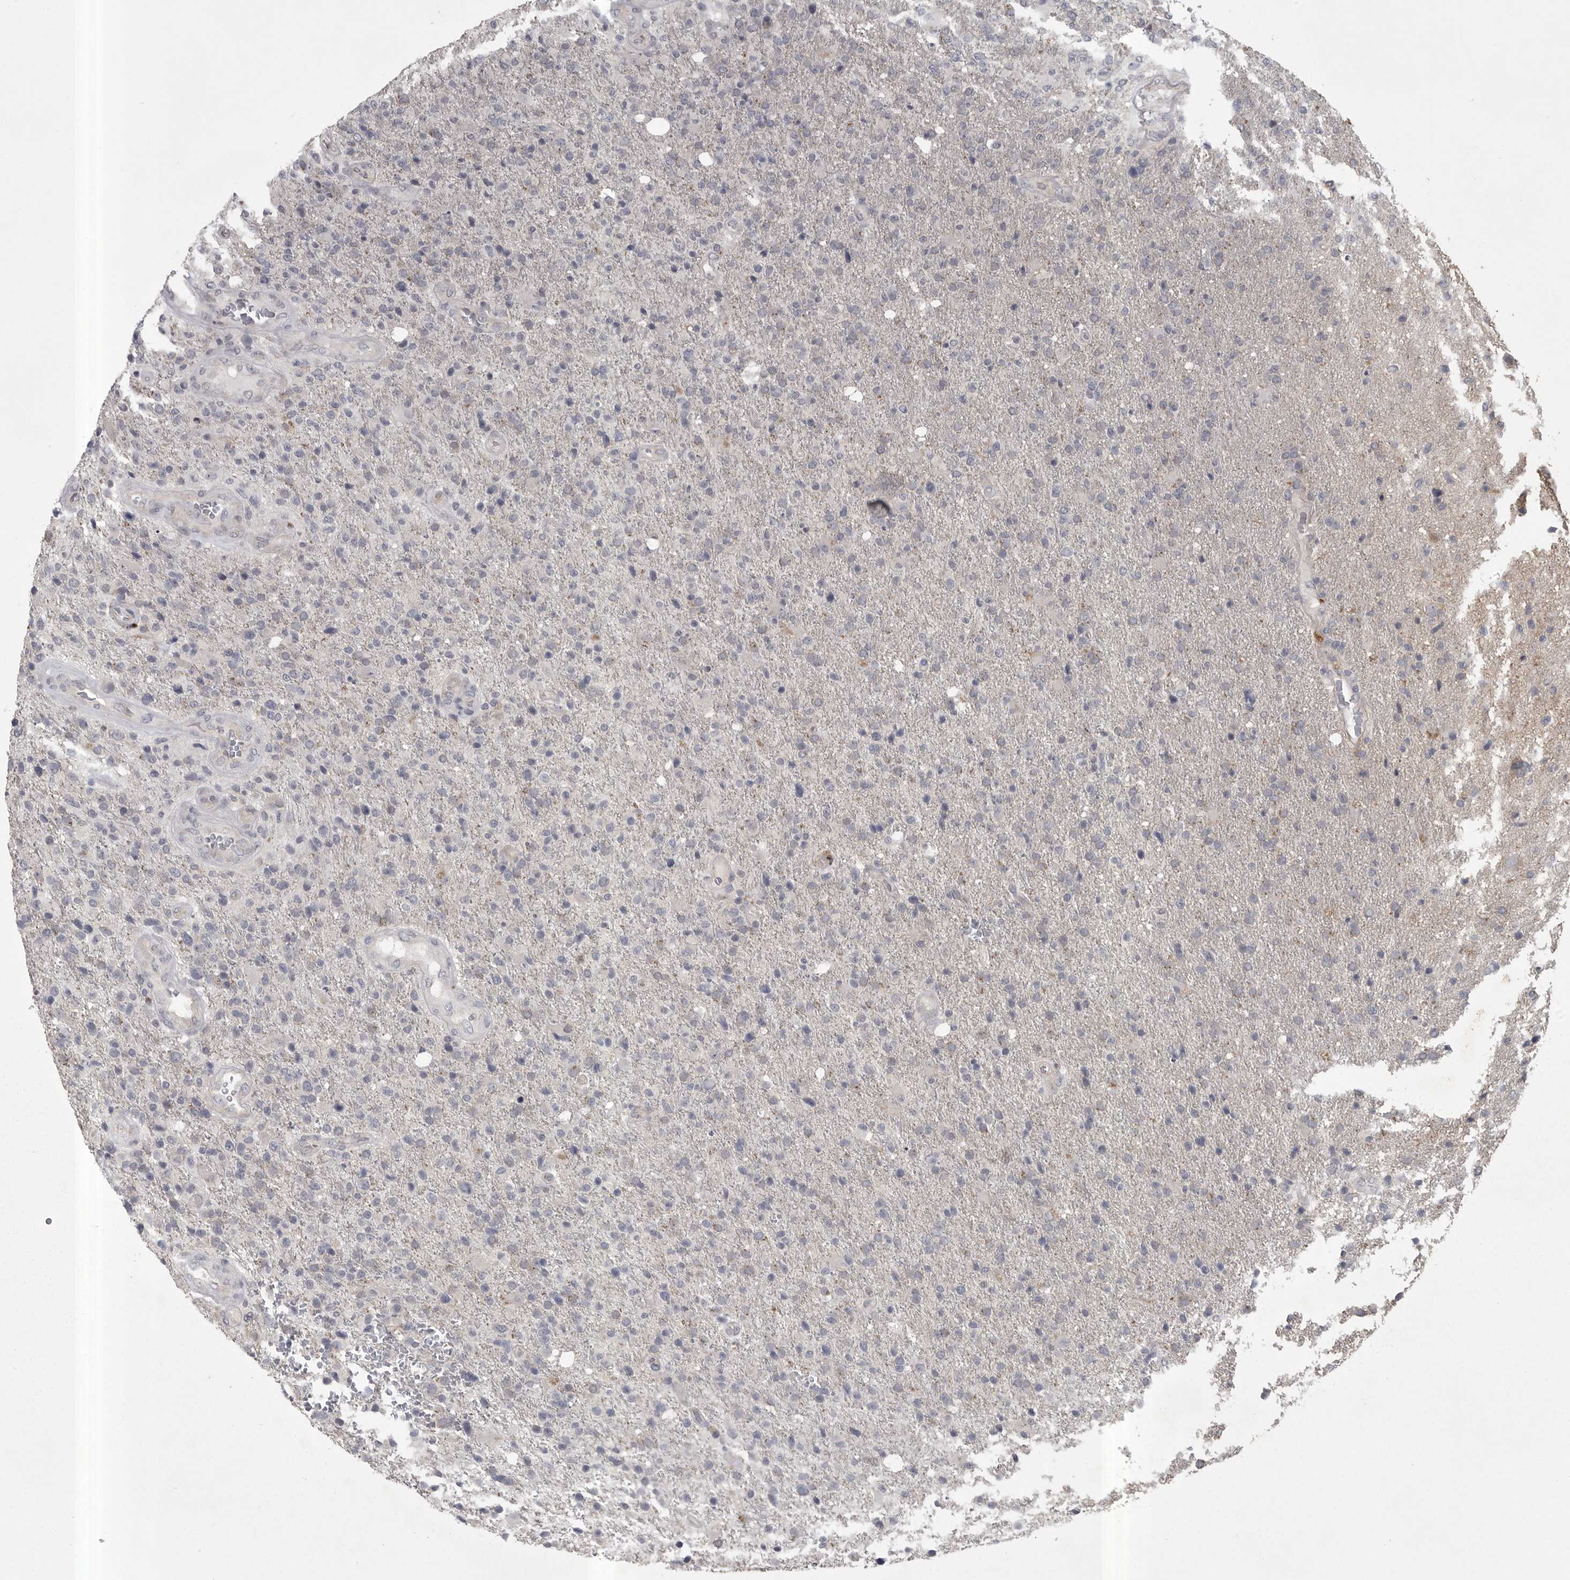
{"staining": {"intensity": "negative", "quantity": "none", "location": "none"}, "tissue": "glioma", "cell_type": "Tumor cells", "image_type": "cancer", "snomed": [{"axis": "morphology", "description": "Glioma, malignant, High grade"}, {"axis": "topography", "description": "Brain"}], "caption": "Human glioma stained for a protein using immunohistochemistry (IHC) shows no expression in tumor cells.", "gene": "PHF13", "patient": {"sex": "male", "age": 72}}